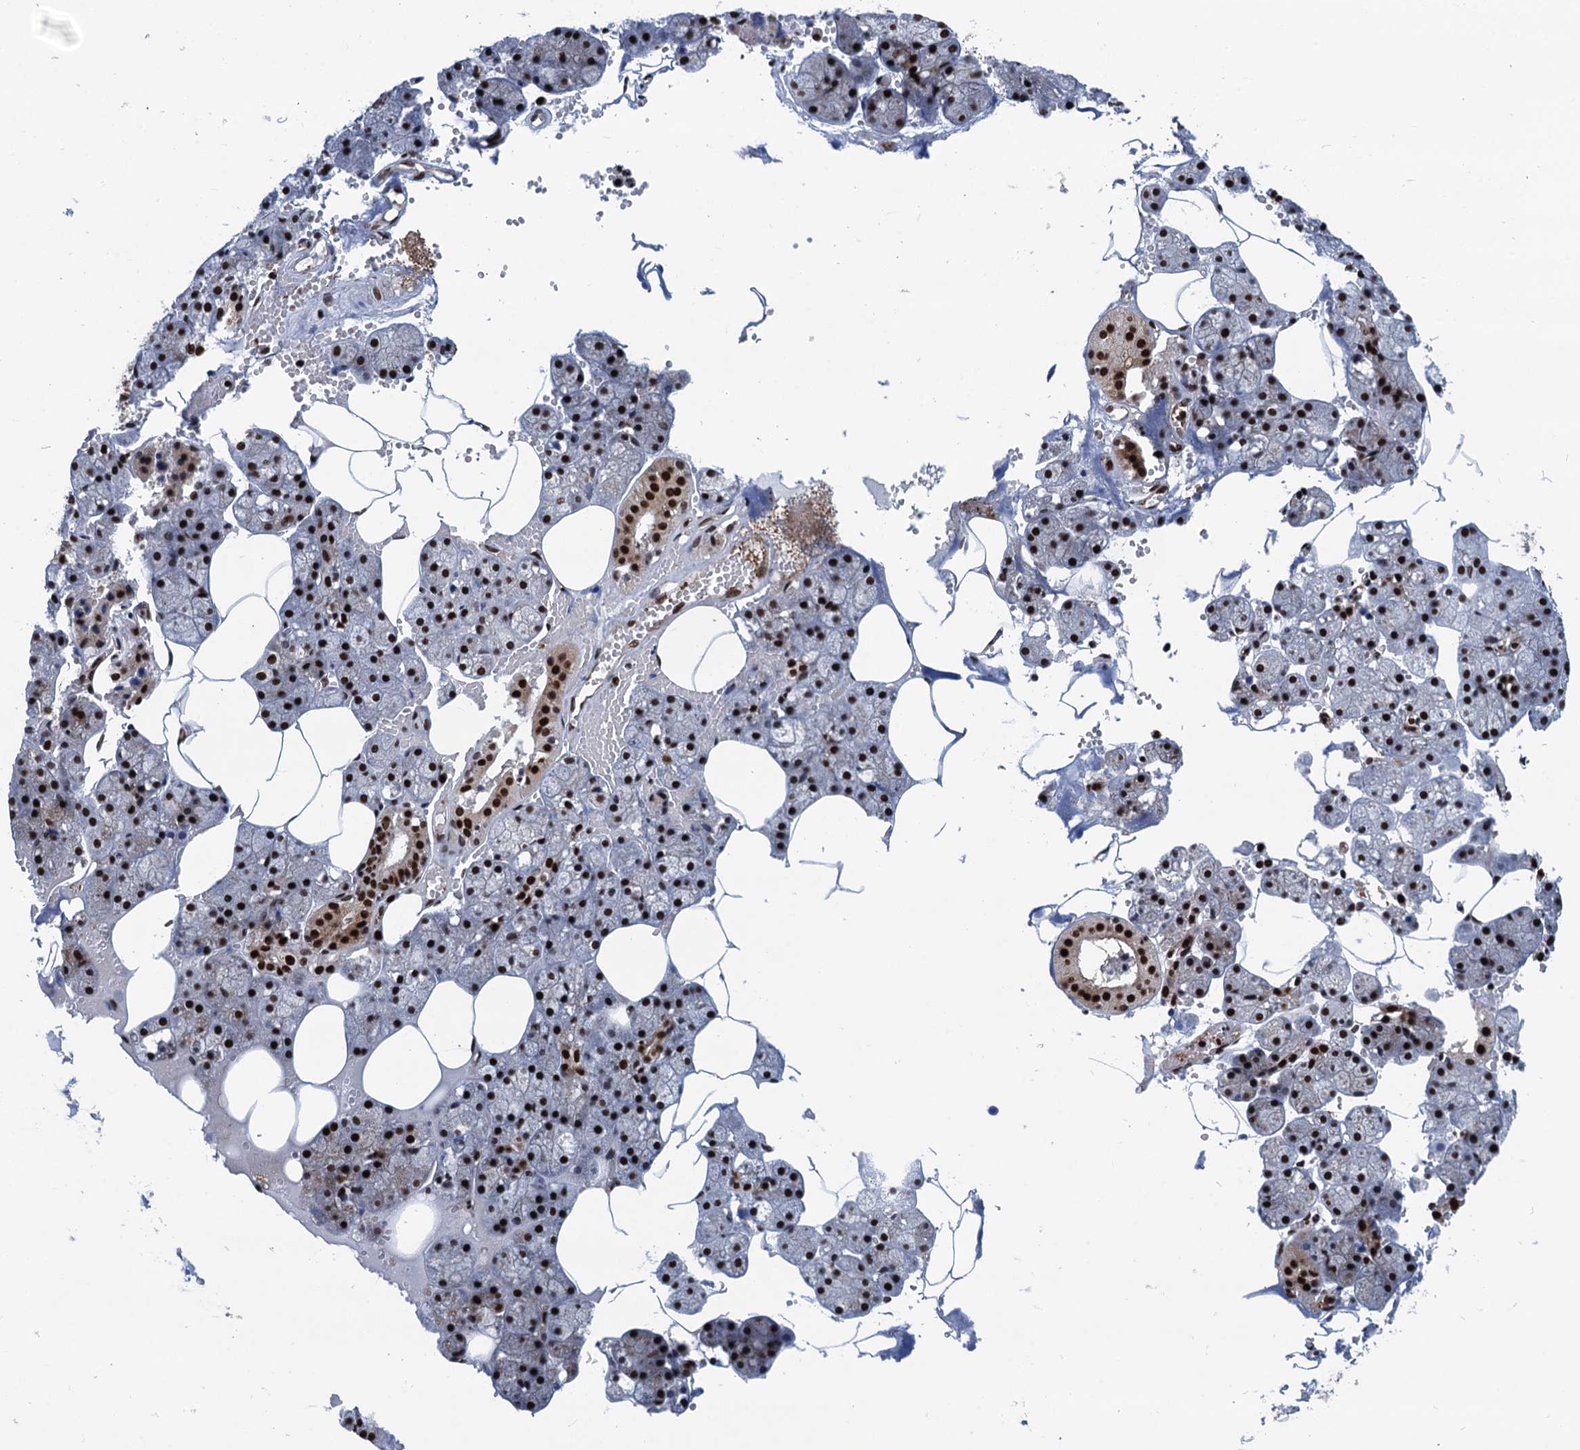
{"staining": {"intensity": "strong", "quantity": ">75%", "location": "nuclear"}, "tissue": "salivary gland", "cell_type": "Glandular cells", "image_type": "normal", "snomed": [{"axis": "morphology", "description": "Normal tissue, NOS"}, {"axis": "topography", "description": "Salivary gland"}], "caption": "High-power microscopy captured an IHC photomicrograph of unremarkable salivary gland, revealing strong nuclear expression in approximately >75% of glandular cells.", "gene": "PPP4R1", "patient": {"sex": "male", "age": 62}}